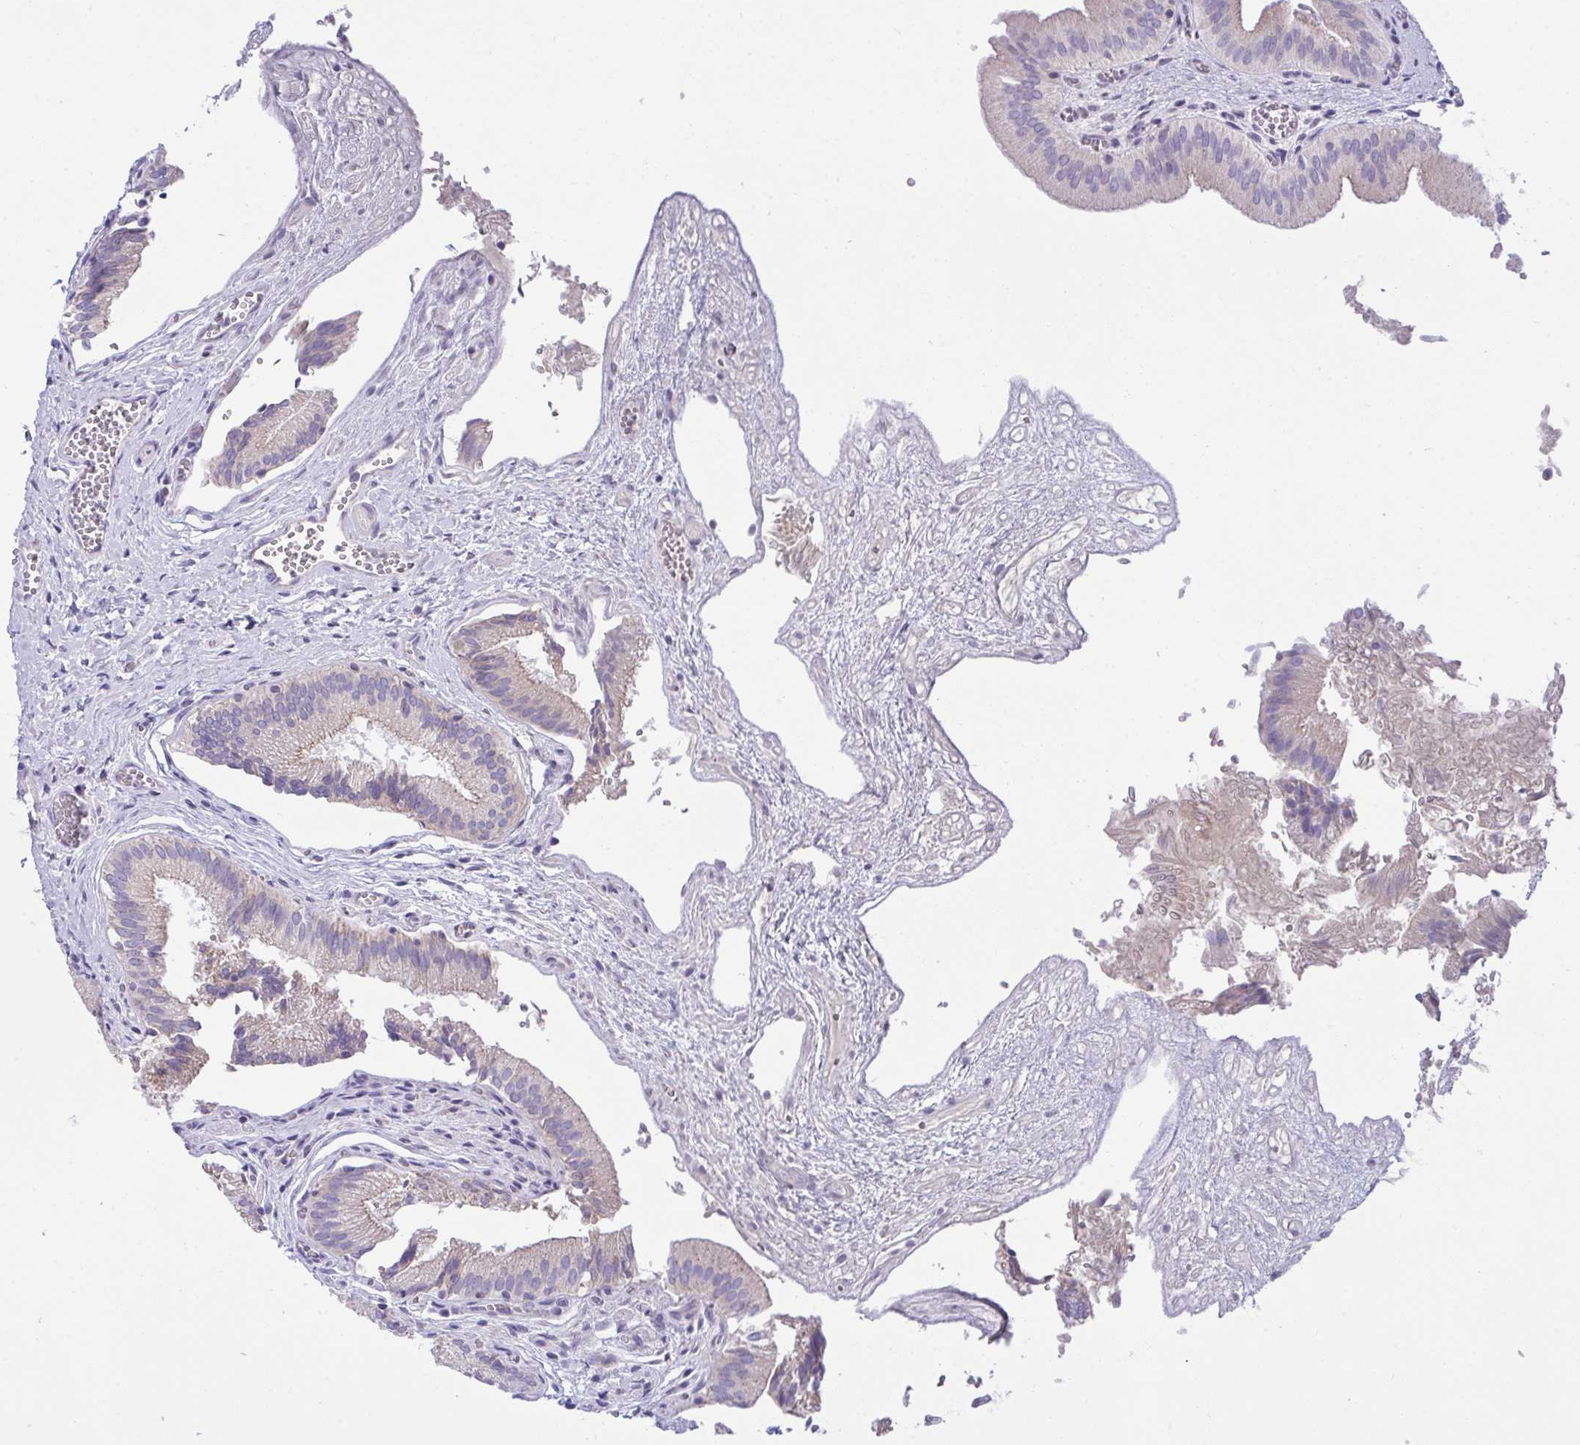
{"staining": {"intensity": "weak", "quantity": "25%-75%", "location": "cytoplasmic/membranous"}, "tissue": "gallbladder", "cell_type": "Glandular cells", "image_type": "normal", "snomed": [{"axis": "morphology", "description": "Normal tissue, NOS"}, {"axis": "topography", "description": "Gallbladder"}], "caption": "DAB immunohistochemical staining of unremarkable gallbladder reveals weak cytoplasmic/membranous protein expression in approximately 25%-75% of glandular cells.", "gene": "PLA2G12B", "patient": {"sex": "male", "age": 17}}